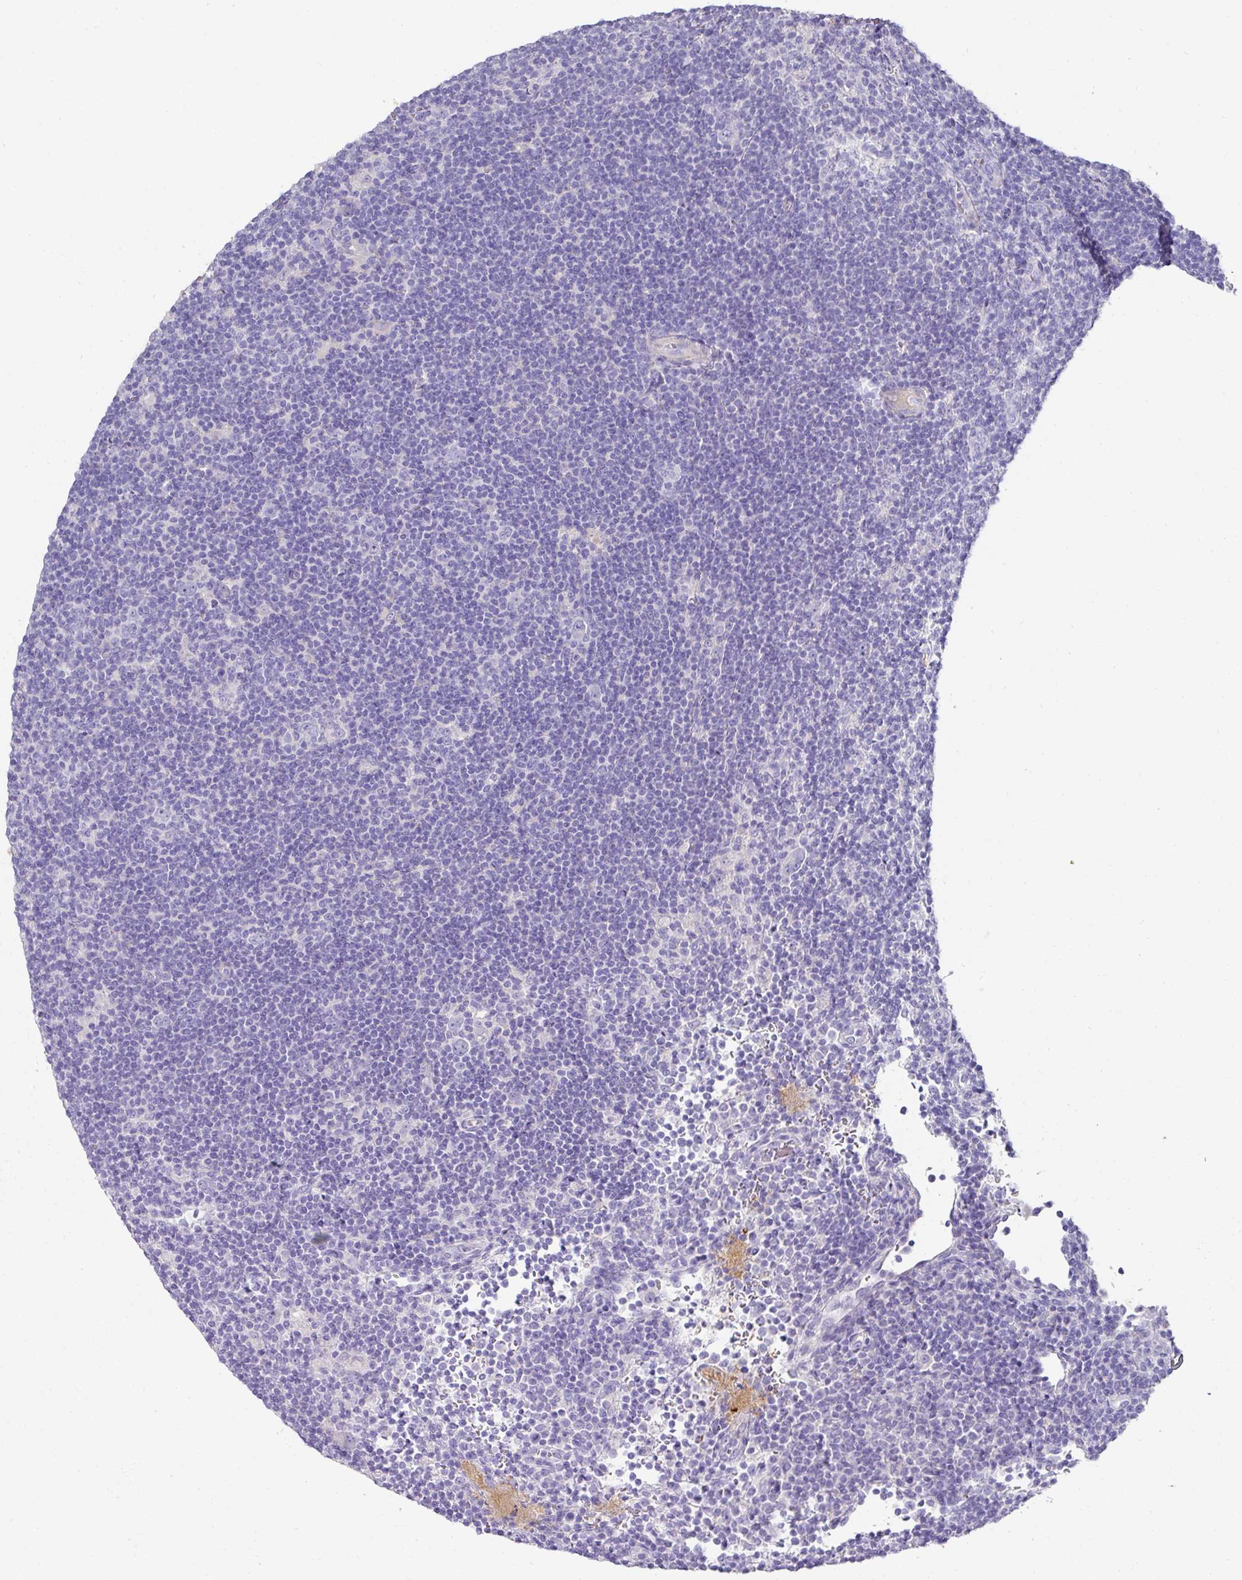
{"staining": {"intensity": "negative", "quantity": "none", "location": "none"}, "tissue": "lymphoma", "cell_type": "Tumor cells", "image_type": "cancer", "snomed": [{"axis": "morphology", "description": "Hodgkin's disease, NOS"}, {"axis": "topography", "description": "Lymph node"}], "caption": "Immunohistochemical staining of human lymphoma displays no significant staining in tumor cells. (DAB immunohistochemistry visualized using brightfield microscopy, high magnification).", "gene": "TARM1", "patient": {"sex": "female", "age": 57}}